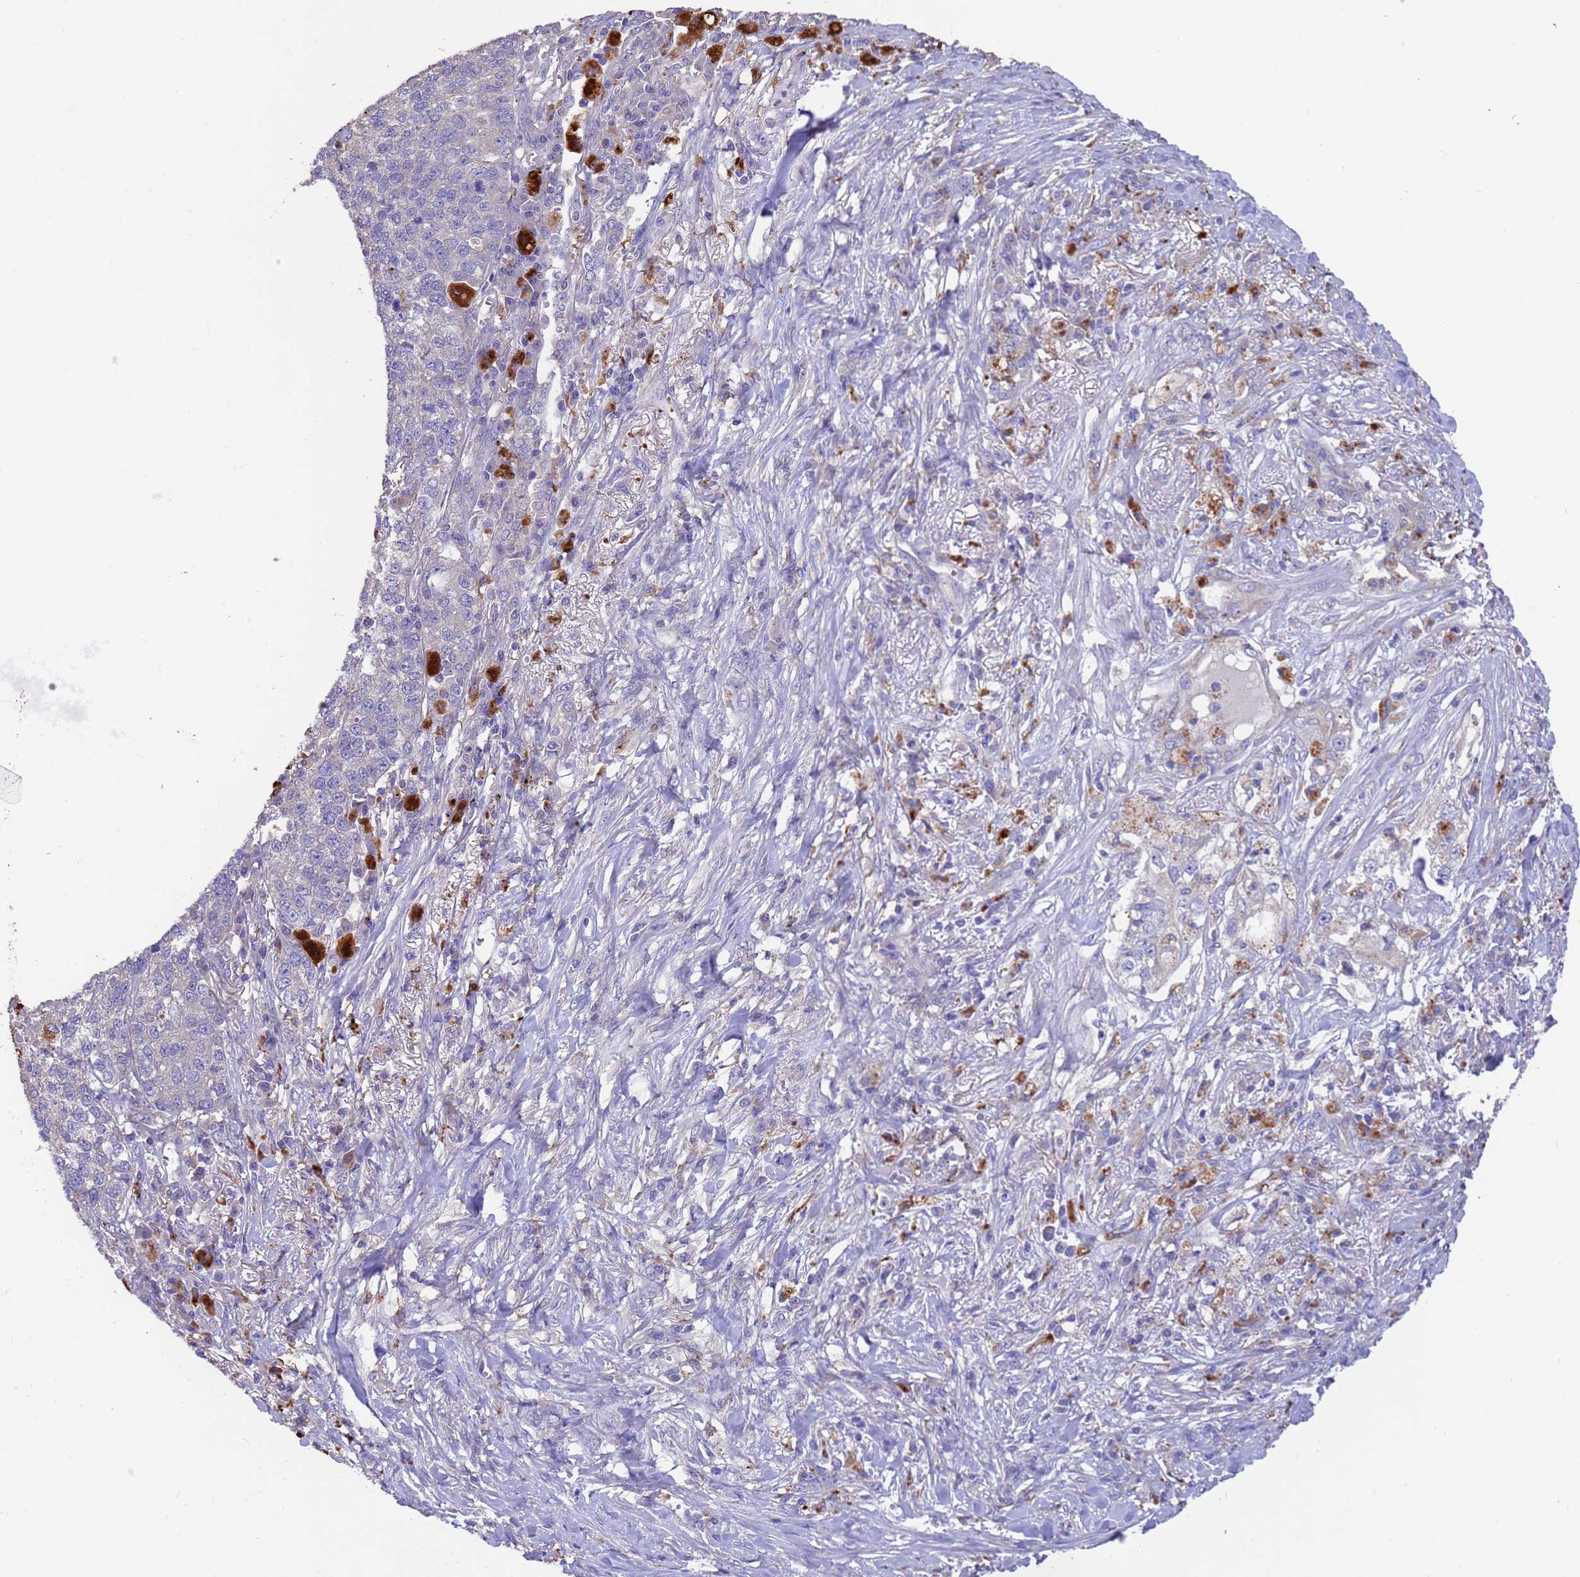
{"staining": {"intensity": "negative", "quantity": "none", "location": "none"}, "tissue": "lung cancer", "cell_type": "Tumor cells", "image_type": "cancer", "snomed": [{"axis": "morphology", "description": "Adenocarcinoma, NOS"}, {"axis": "topography", "description": "Lung"}], "caption": "Adenocarcinoma (lung) was stained to show a protein in brown. There is no significant positivity in tumor cells.", "gene": "SRL", "patient": {"sex": "male", "age": 49}}